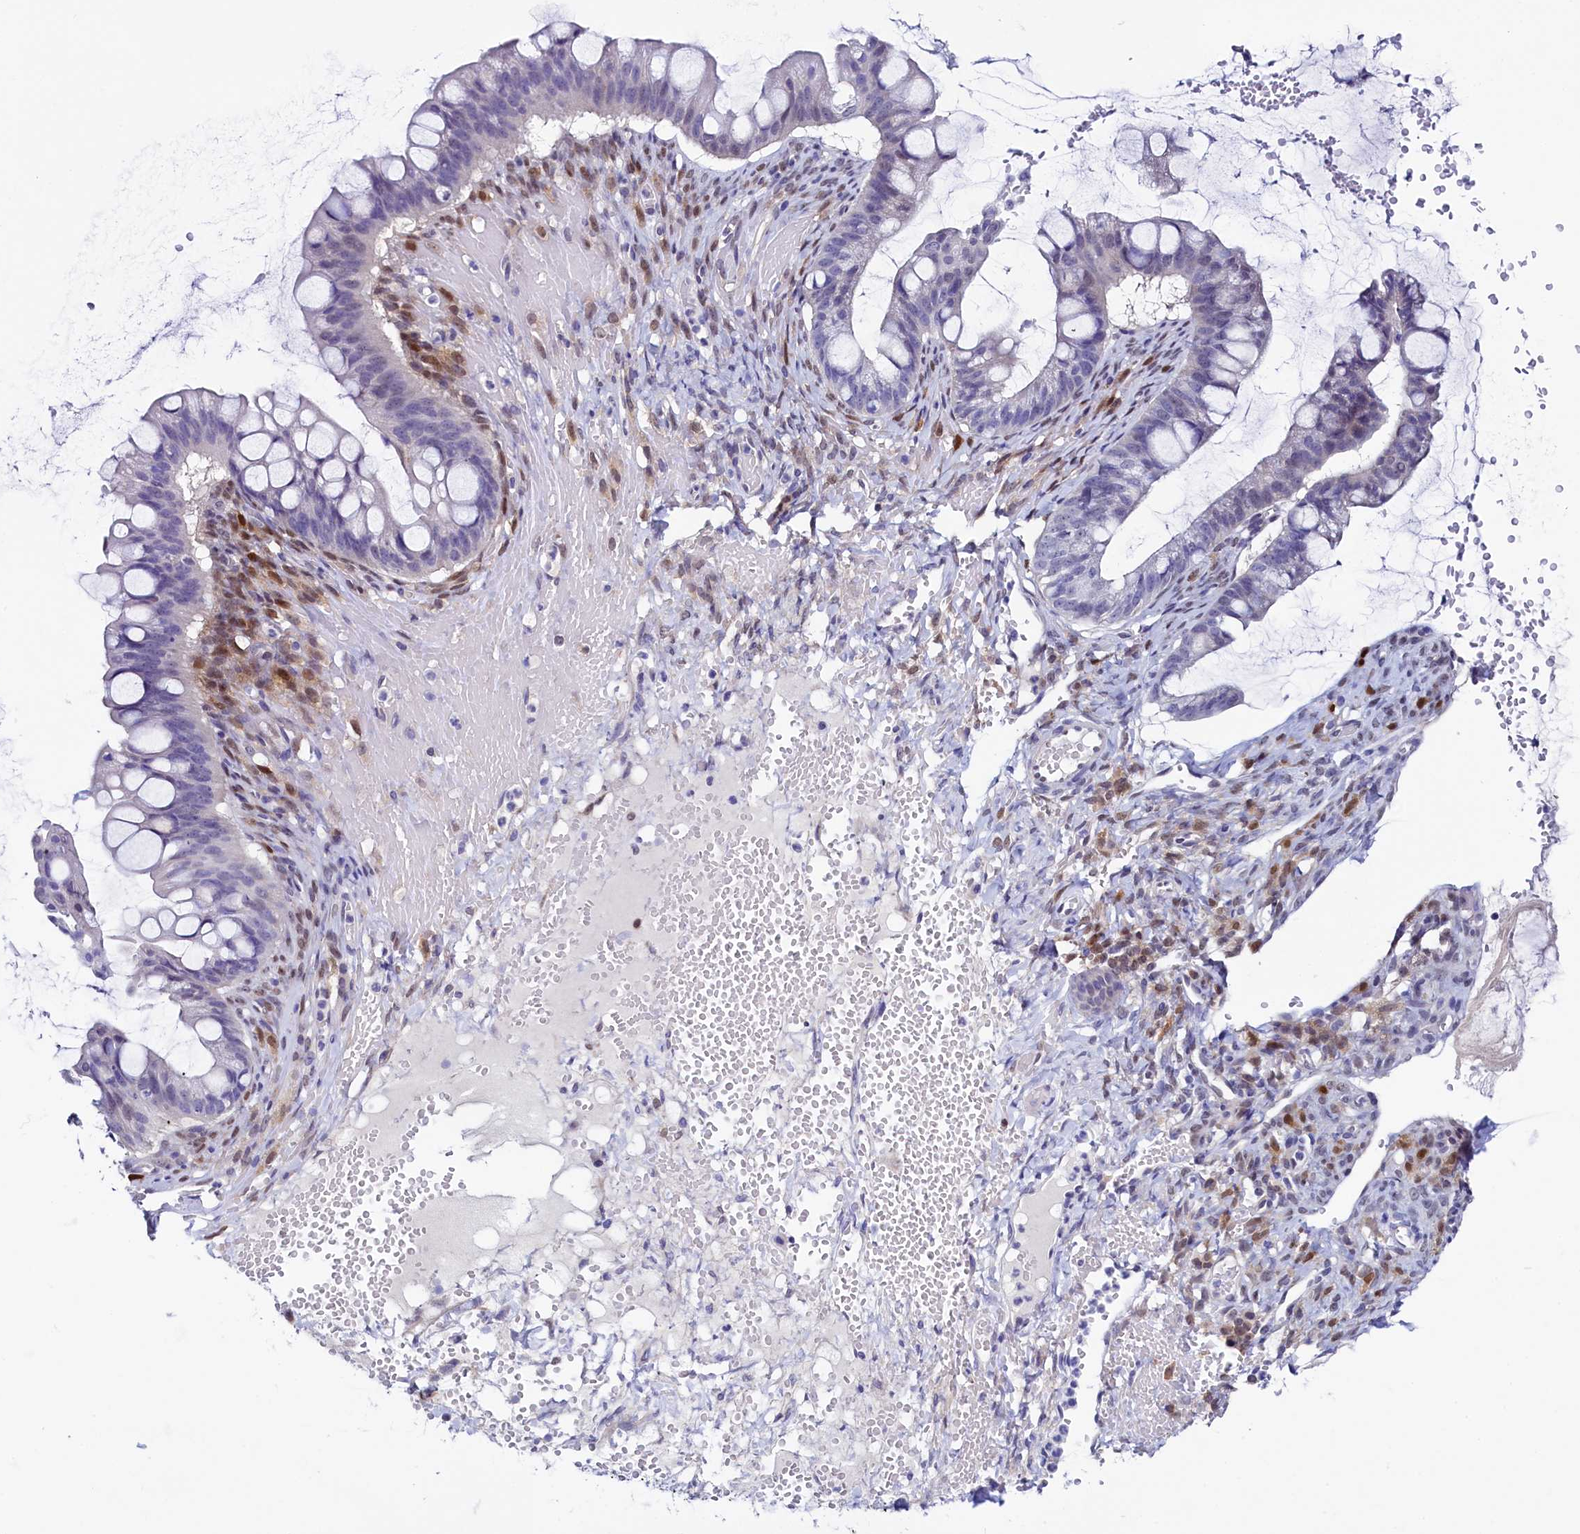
{"staining": {"intensity": "negative", "quantity": "none", "location": "none"}, "tissue": "ovarian cancer", "cell_type": "Tumor cells", "image_type": "cancer", "snomed": [{"axis": "morphology", "description": "Cystadenocarcinoma, mucinous, NOS"}, {"axis": "topography", "description": "Ovary"}], "caption": "High magnification brightfield microscopy of ovarian mucinous cystadenocarcinoma stained with DAB (brown) and counterstained with hematoxylin (blue): tumor cells show no significant staining.", "gene": "FLYWCH2", "patient": {"sex": "female", "age": 73}}